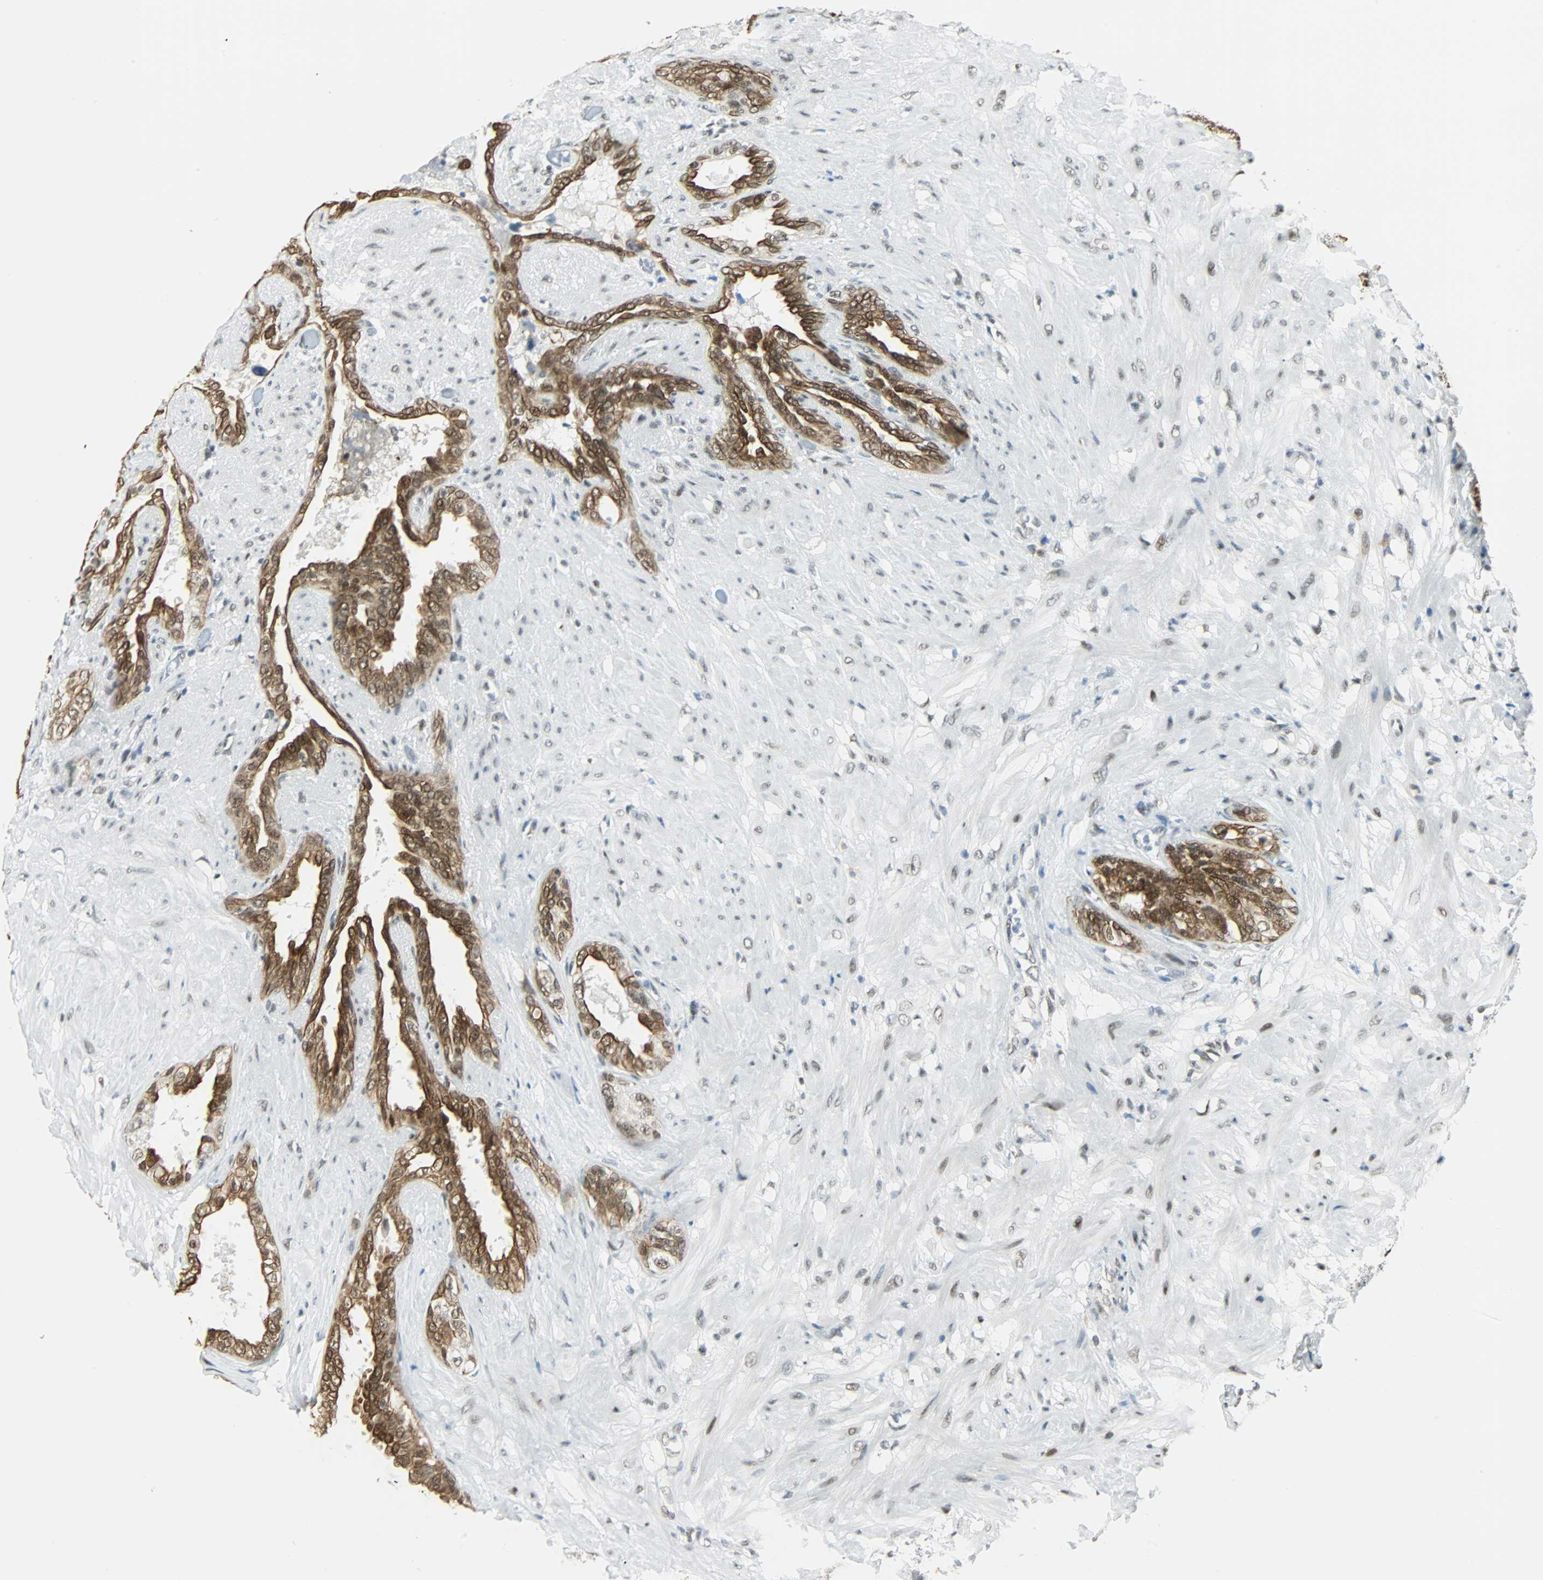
{"staining": {"intensity": "strong", "quantity": ">75%", "location": "cytoplasmic/membranous,nuclear"}, "tissue": "seminal vesicle", "cell_type": "Glandular cells", "image_type": "normal", "snomed": [{"axis": "morphology", "description": "Normal tissue, NOS"}, {"axis": "topography", "description": "Seminal veicle"}], "caption": "Immunohistochemistry (IHC) image of benign human seminal vesicle stained for a protein (brown), which displays high levels of strong cytoplasmic/membranous,nuclear positivity in about >75% of glandular cells.", "gene": "NELFE", "patient": {"sex": "male", "age": 61}}